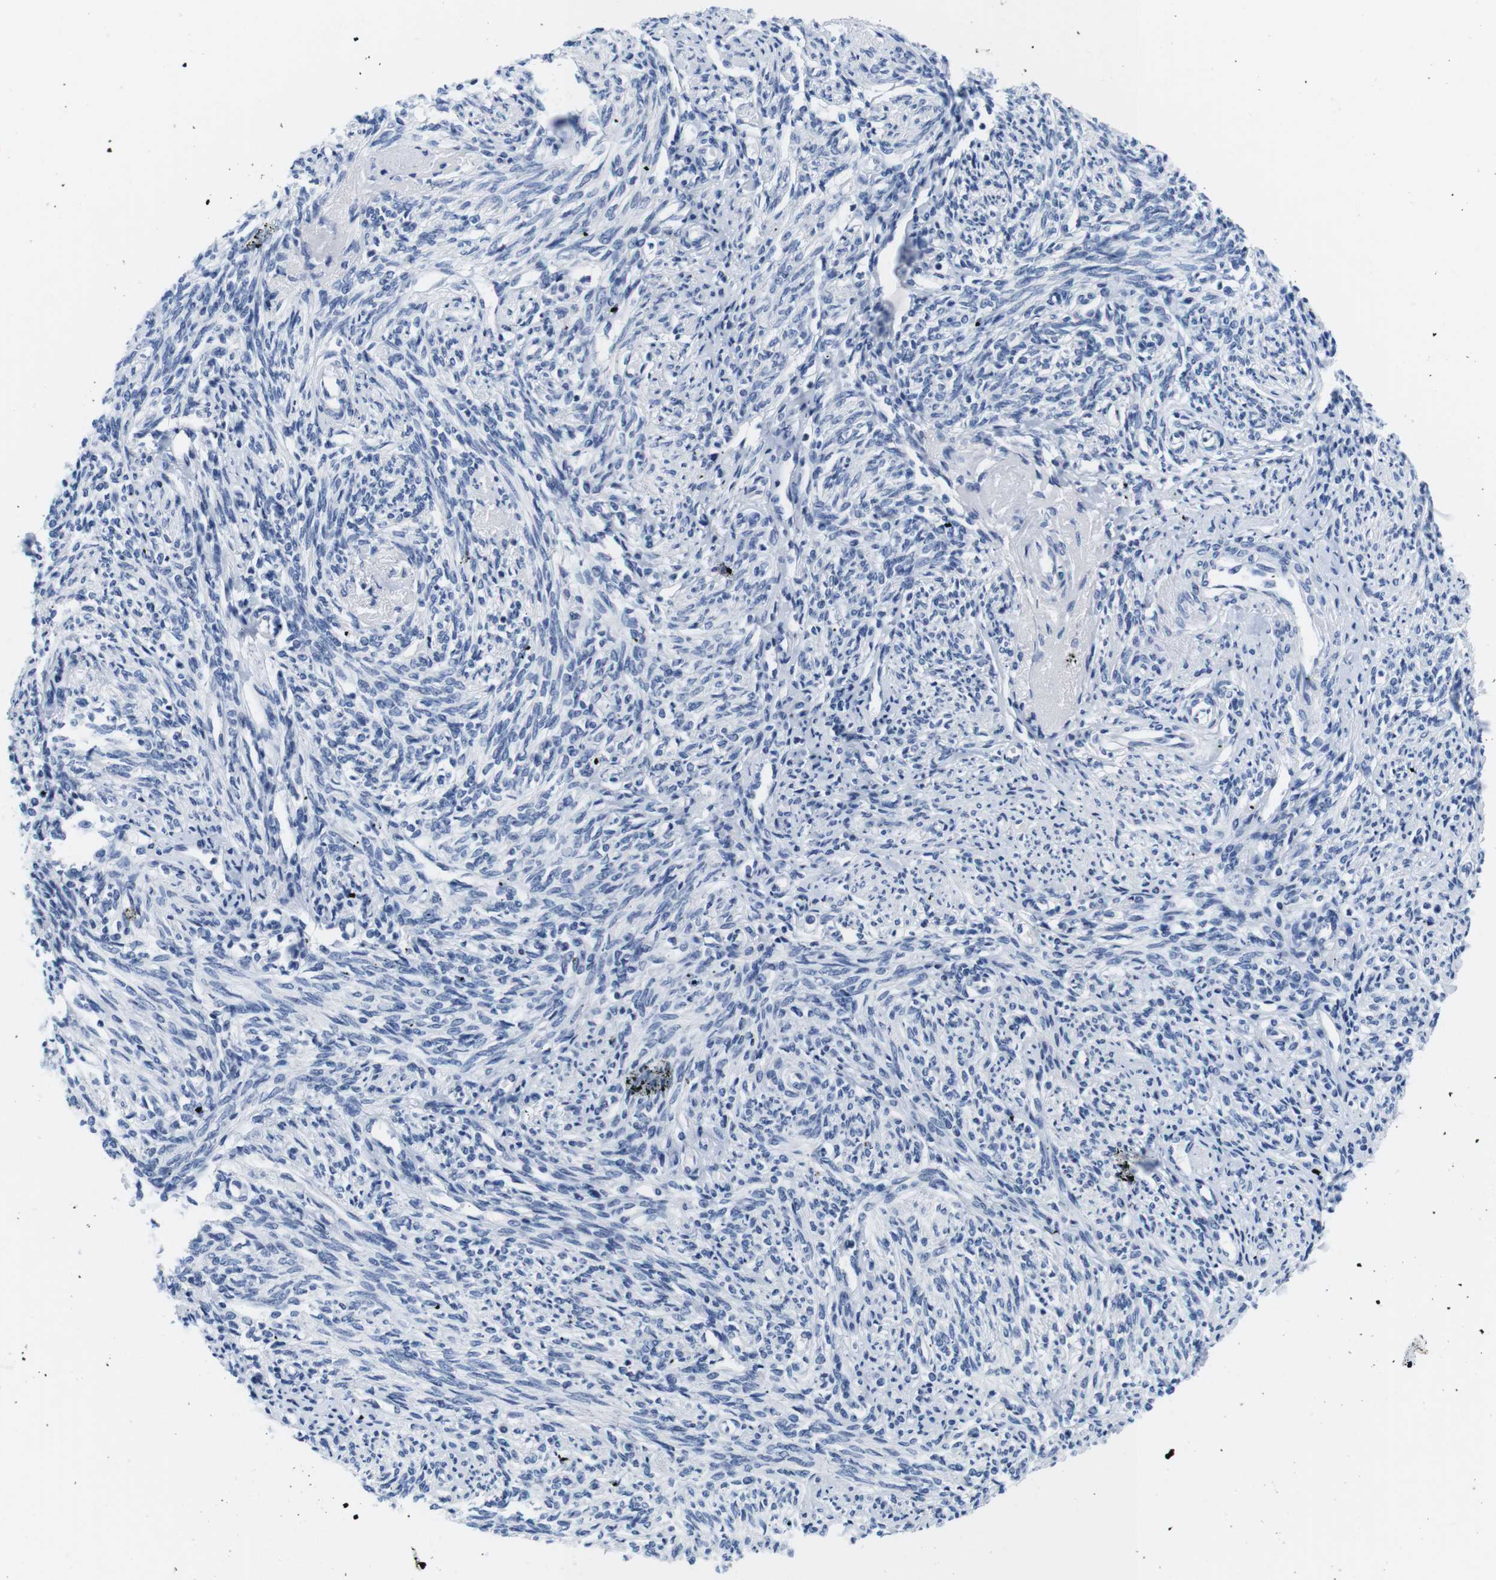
{"staining": {"intensity": "weak", "quantity": "<25%", "location": "nuclear"}, "tissue": "endometrium", "cell_type": "Cells in endometrial stroma", "image_type": "normal", "snomed": [{"axis": "morphology", "description": "Normal tissue, NOS"}, {"axis": "topography", "description": "Endometrium"}], "caption": "Immunohistochemistry of unremarkable endometrium displays no expression in cells in endometrial stroma.", "gene": "IFI16", "patient": {"sex": "female", "age": 71}}